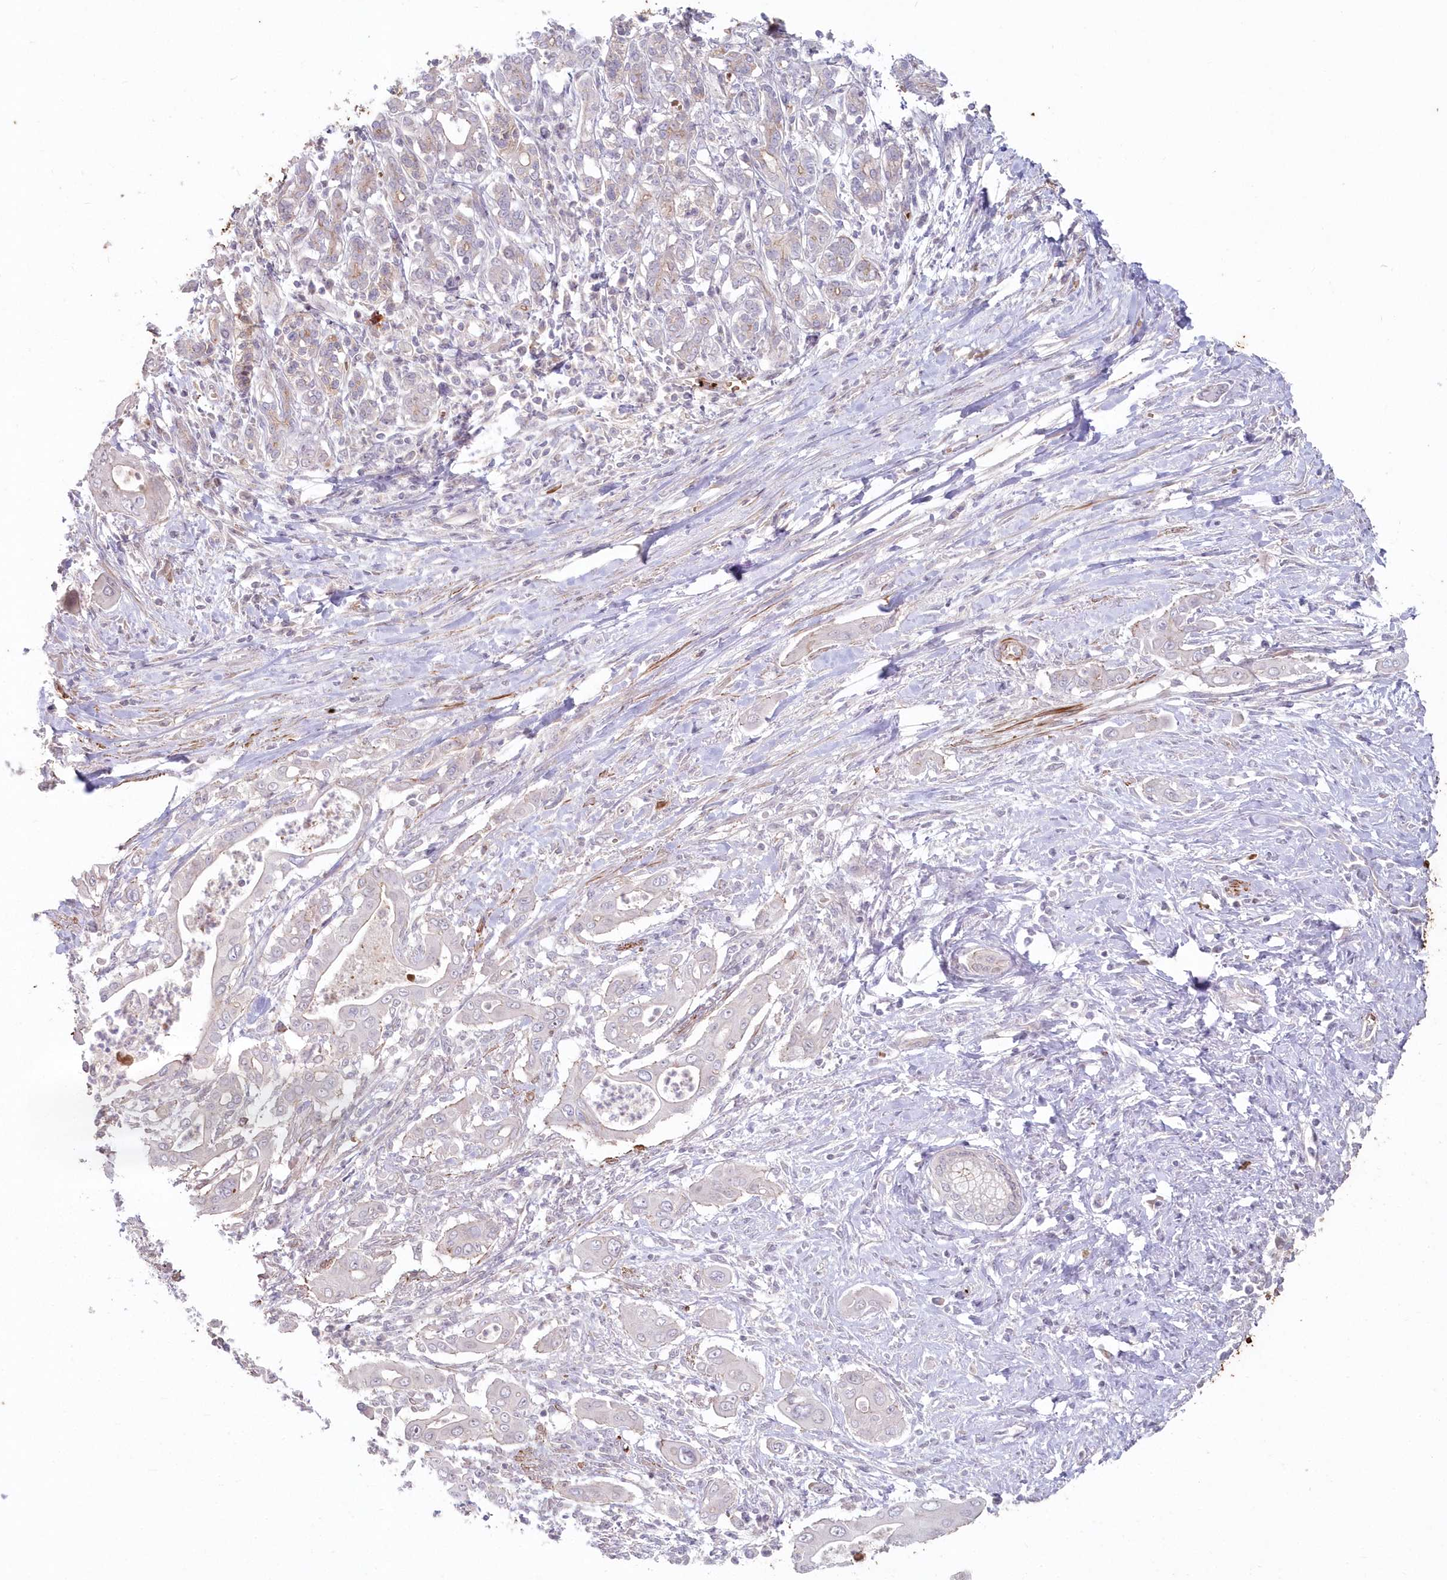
{"staining": {"intensity": "negative", "quantity": "none", "location": "none"}, "tissue": "pancreatic cancer", "cell_type": "Tumor cells", "image_type": "cancer", "snomed": [{"axis": "morphology", "description": "Adenocarcinoma, NOS"}, {"axis": "topography", "description": "Pancreas"}], "caption": "Immunohistochemical staining of pancreatic cancer (adenocarcinoma) exhibits no significant positivity in tumor cells.", "gene": "SERINC1", "patient": {"sex": "male", "age": 58}}